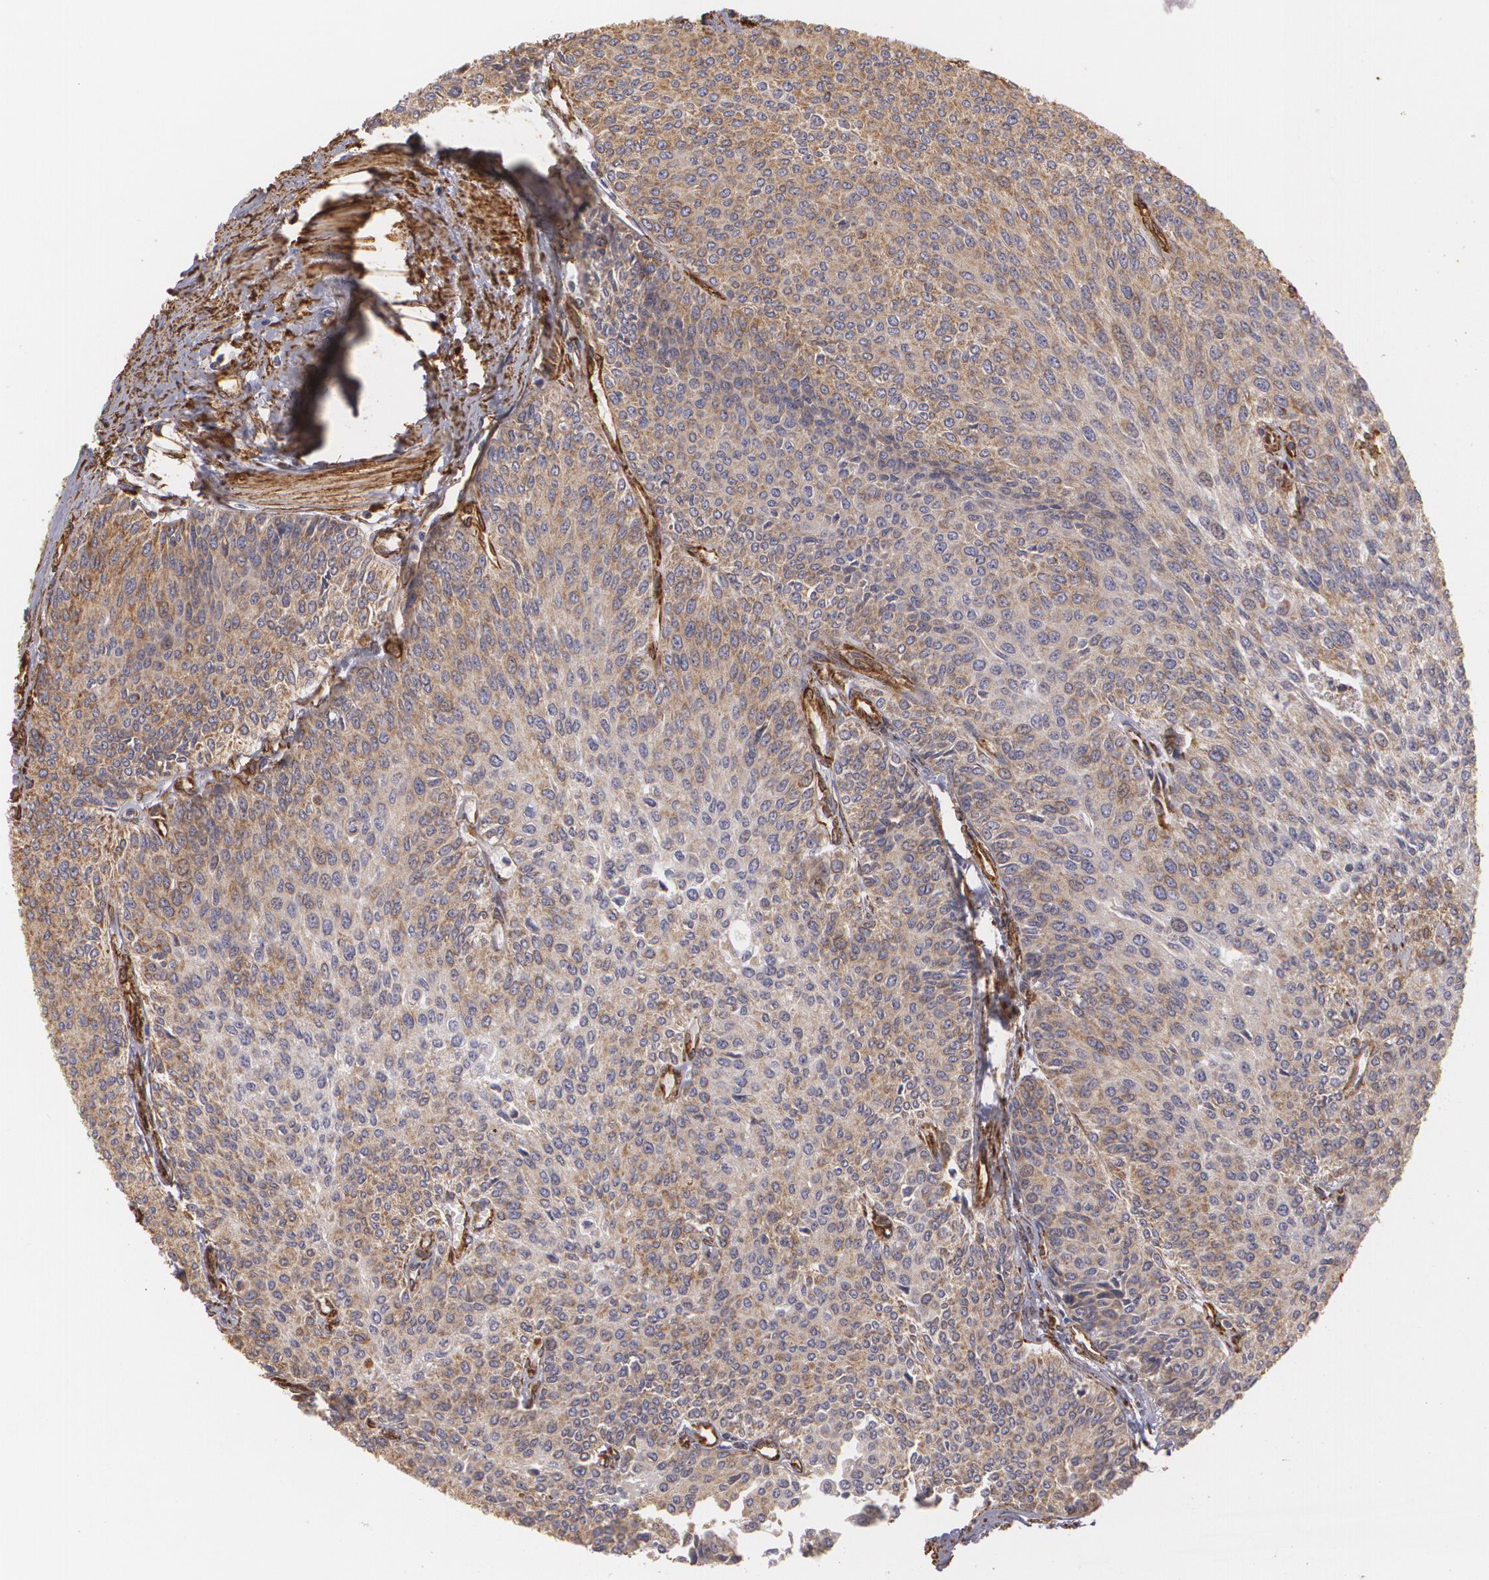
{"staining": {"intensity": "weak", "quantity": ">75%", "location": "cytoplasmic/membranous"}, "tissue": "urothelial cancer", "cell_type": "Tumor cells", "image_type": "cancer", "snomed": [{"axis": "morphology", "description": "Urothelial carcinoma, Low grade"}, {"axis": "topography", "description": "Urinary bladder"}], "caption": "Immunohistochemistry image of neoplastic tissue: human urothelial cancer stained using immunohistochemistry (IHC) exhibits low levels of weak protein expression localized specifically in the cytoplasmic/membranous of tumor cells, appearing as a cytoplasmic/membranous brown color.", "gene": "CYB5R3", "patient": {"sex": "female", "age": 73}}